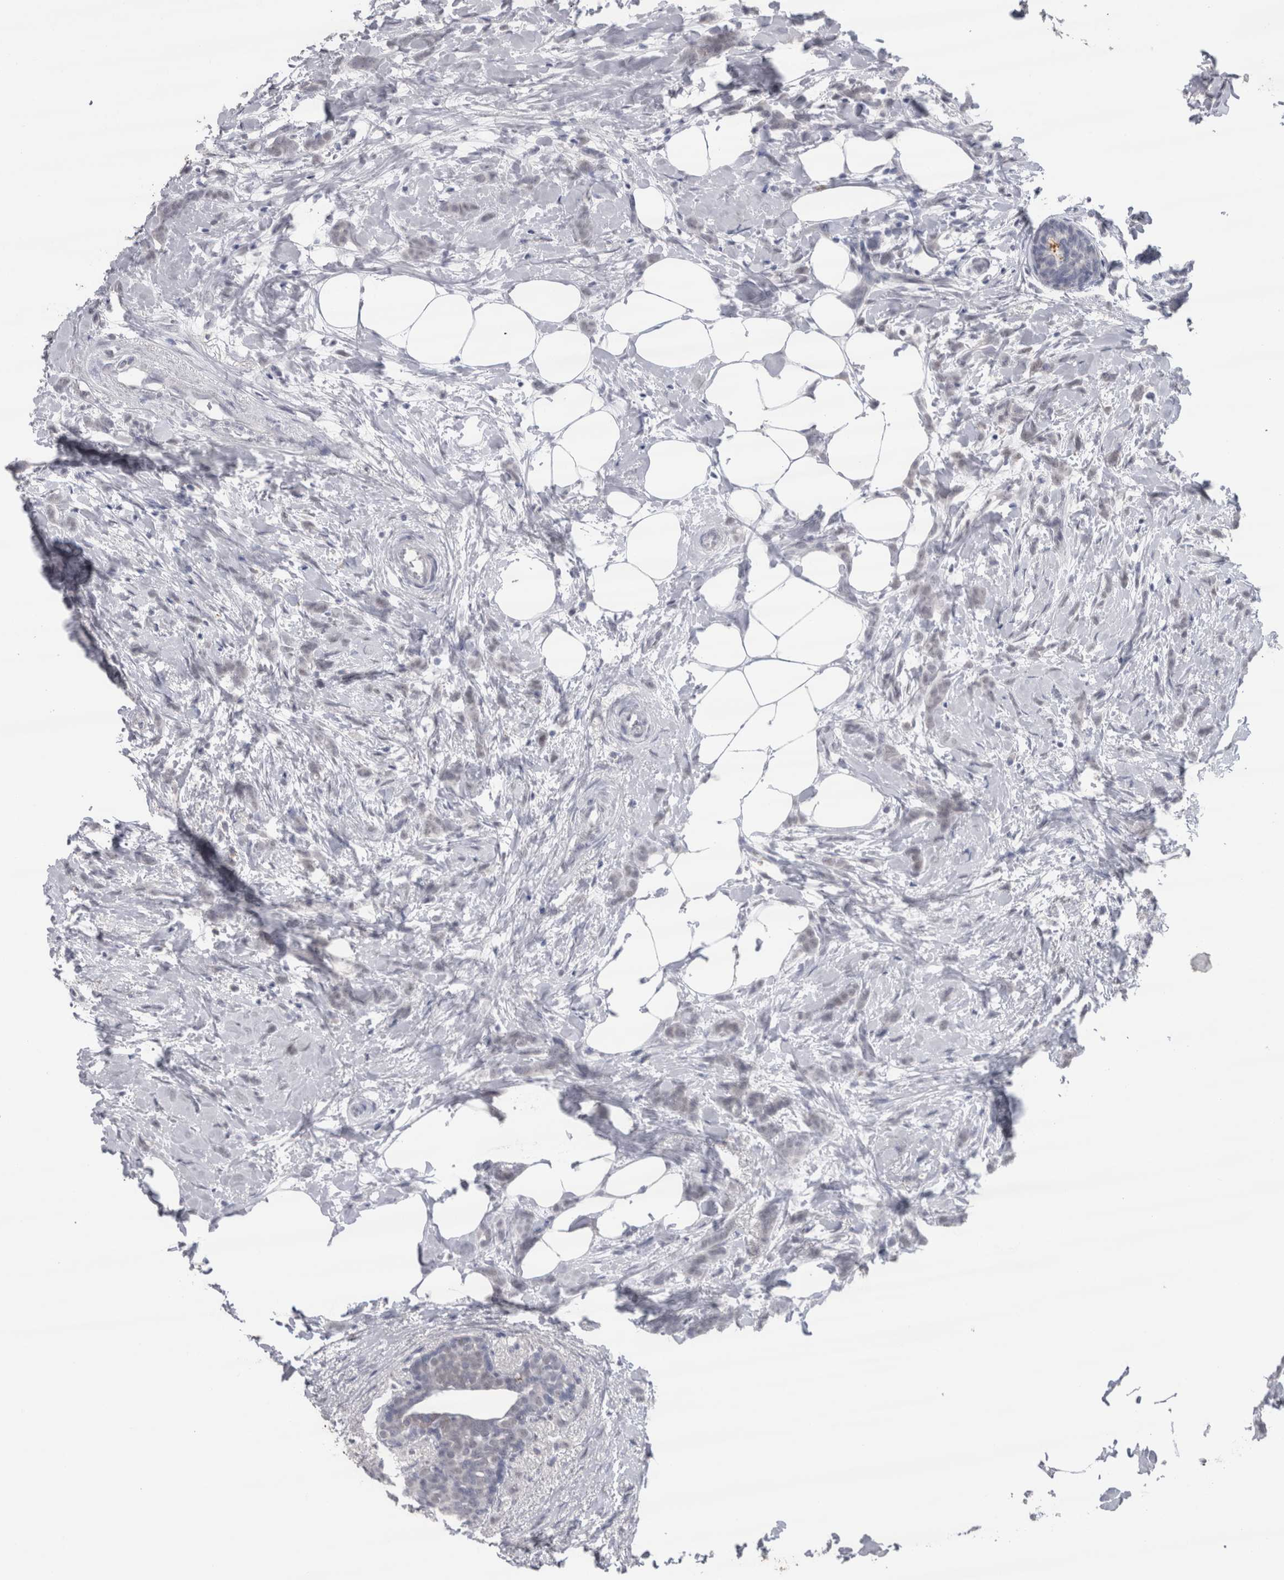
{"staining": {"intensity": "negative", "quantity": "none", "location": "none"}, "tissue": "breast cancer", "cell_type": "Tumor cells", "image_type": "cancer", "snomed": [{"axis": "morphology", "description": "Lobular carcinoma, in situ"}, {"axis": "morphology", "description": "Lobular carcinoma"}, {"axis": "topography", "description": "Breast"}], "caption": "Immunohistochemical staining of human breast lobular carcinoma in situ demonstrates no significant staining in tumor cells.", "gene": "CDH17", "patient": {"sex": "female", "age": 41}}